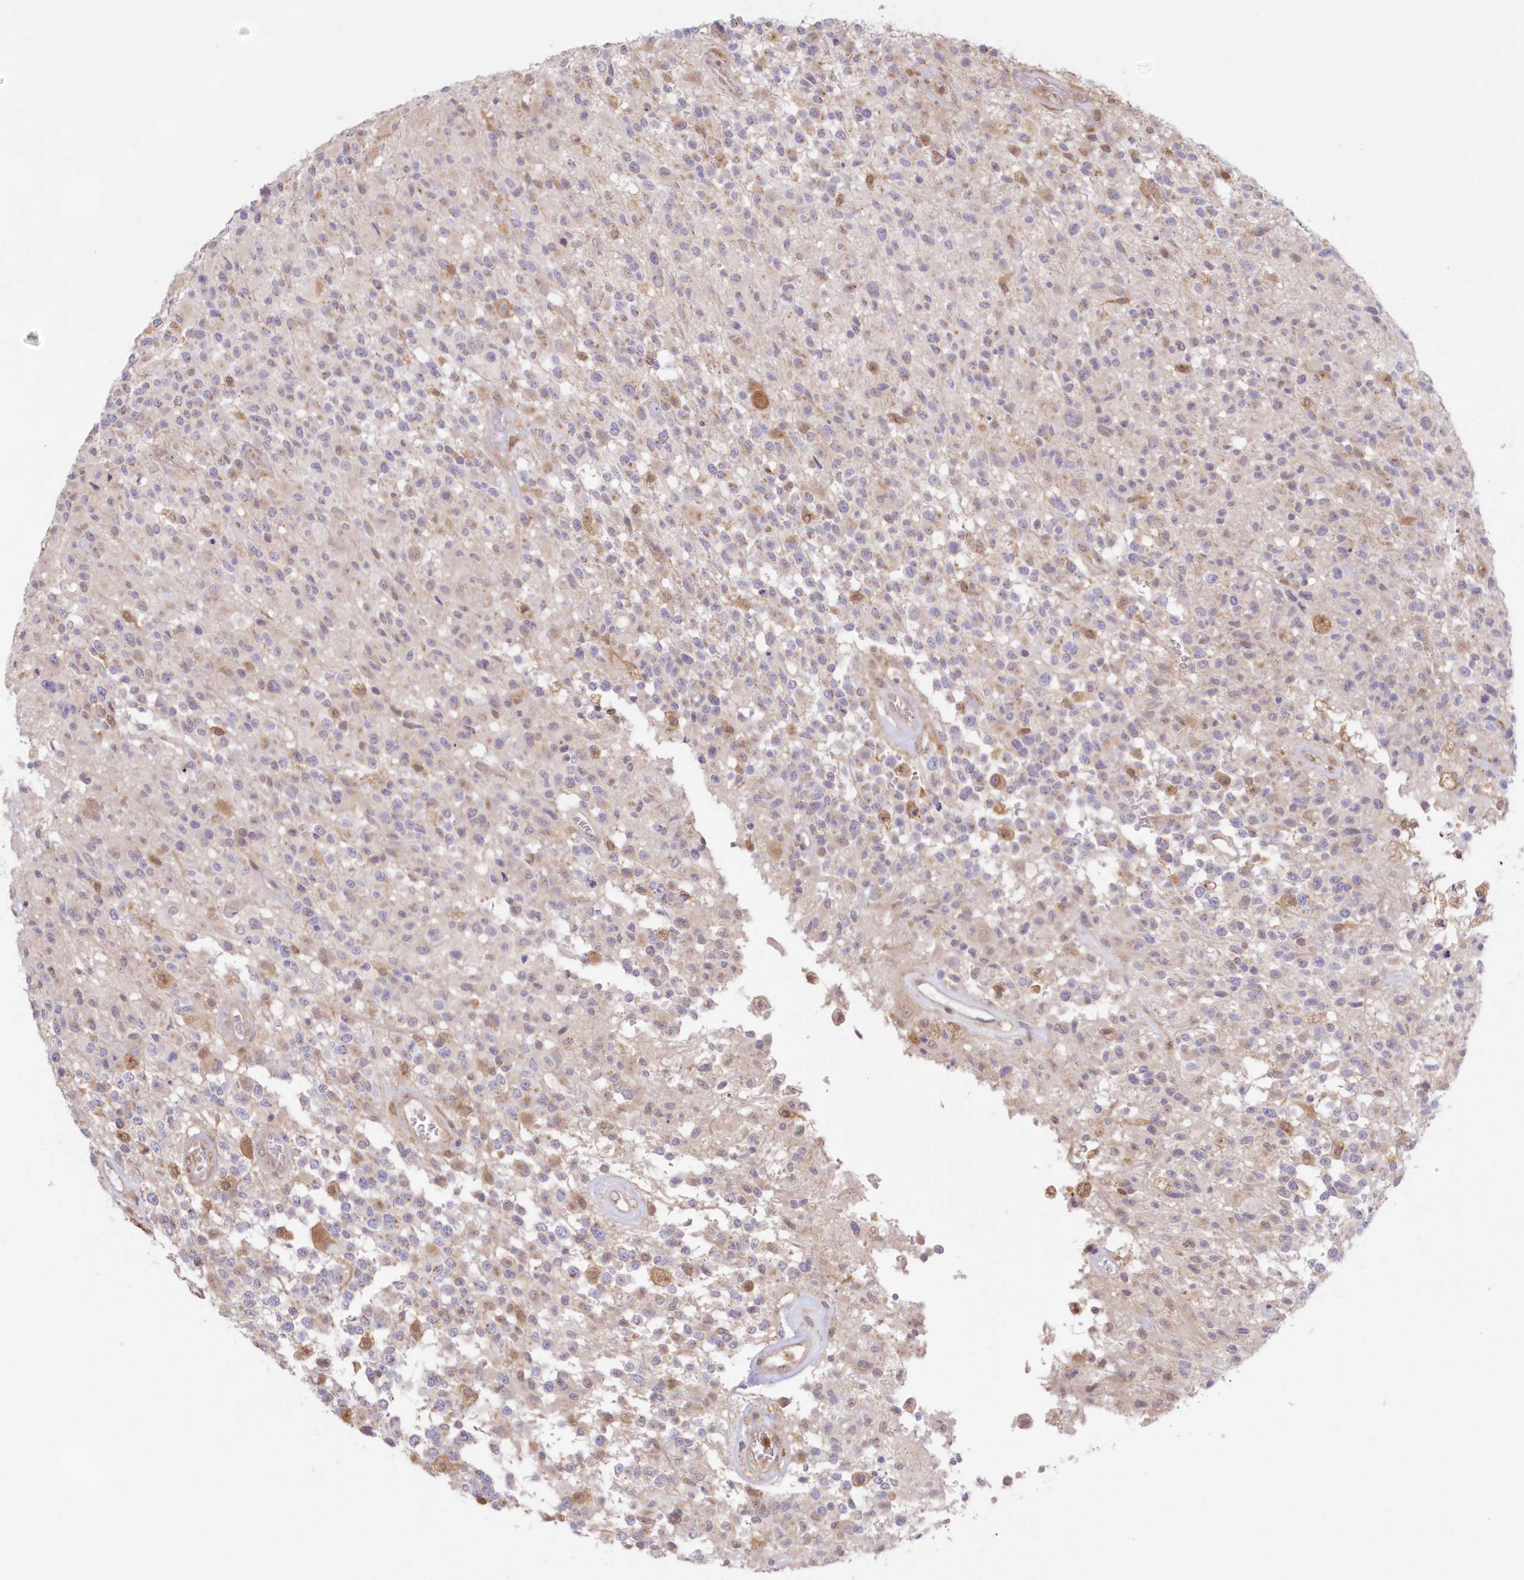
{"staining": {"intensity": "negative", "quantity": "none", "location": "none"}, "tissue": "glioma", "cell_type": "Tumor cells", "image_type": "cancer", "snomed": [{"axis": "morphology", "description": "Glioma, malignant, High grade"}, {"axis": "morphology", "description": "Glioblastoma, NOS"}, {"axis": "topography", "description": "Brain"}], "caption": "Immunohistochemistry (IHC) of glioma reveals no staining in tumor cells.", "gene": "RNPEP", "patient": {"sex": "male", "age": 60}}